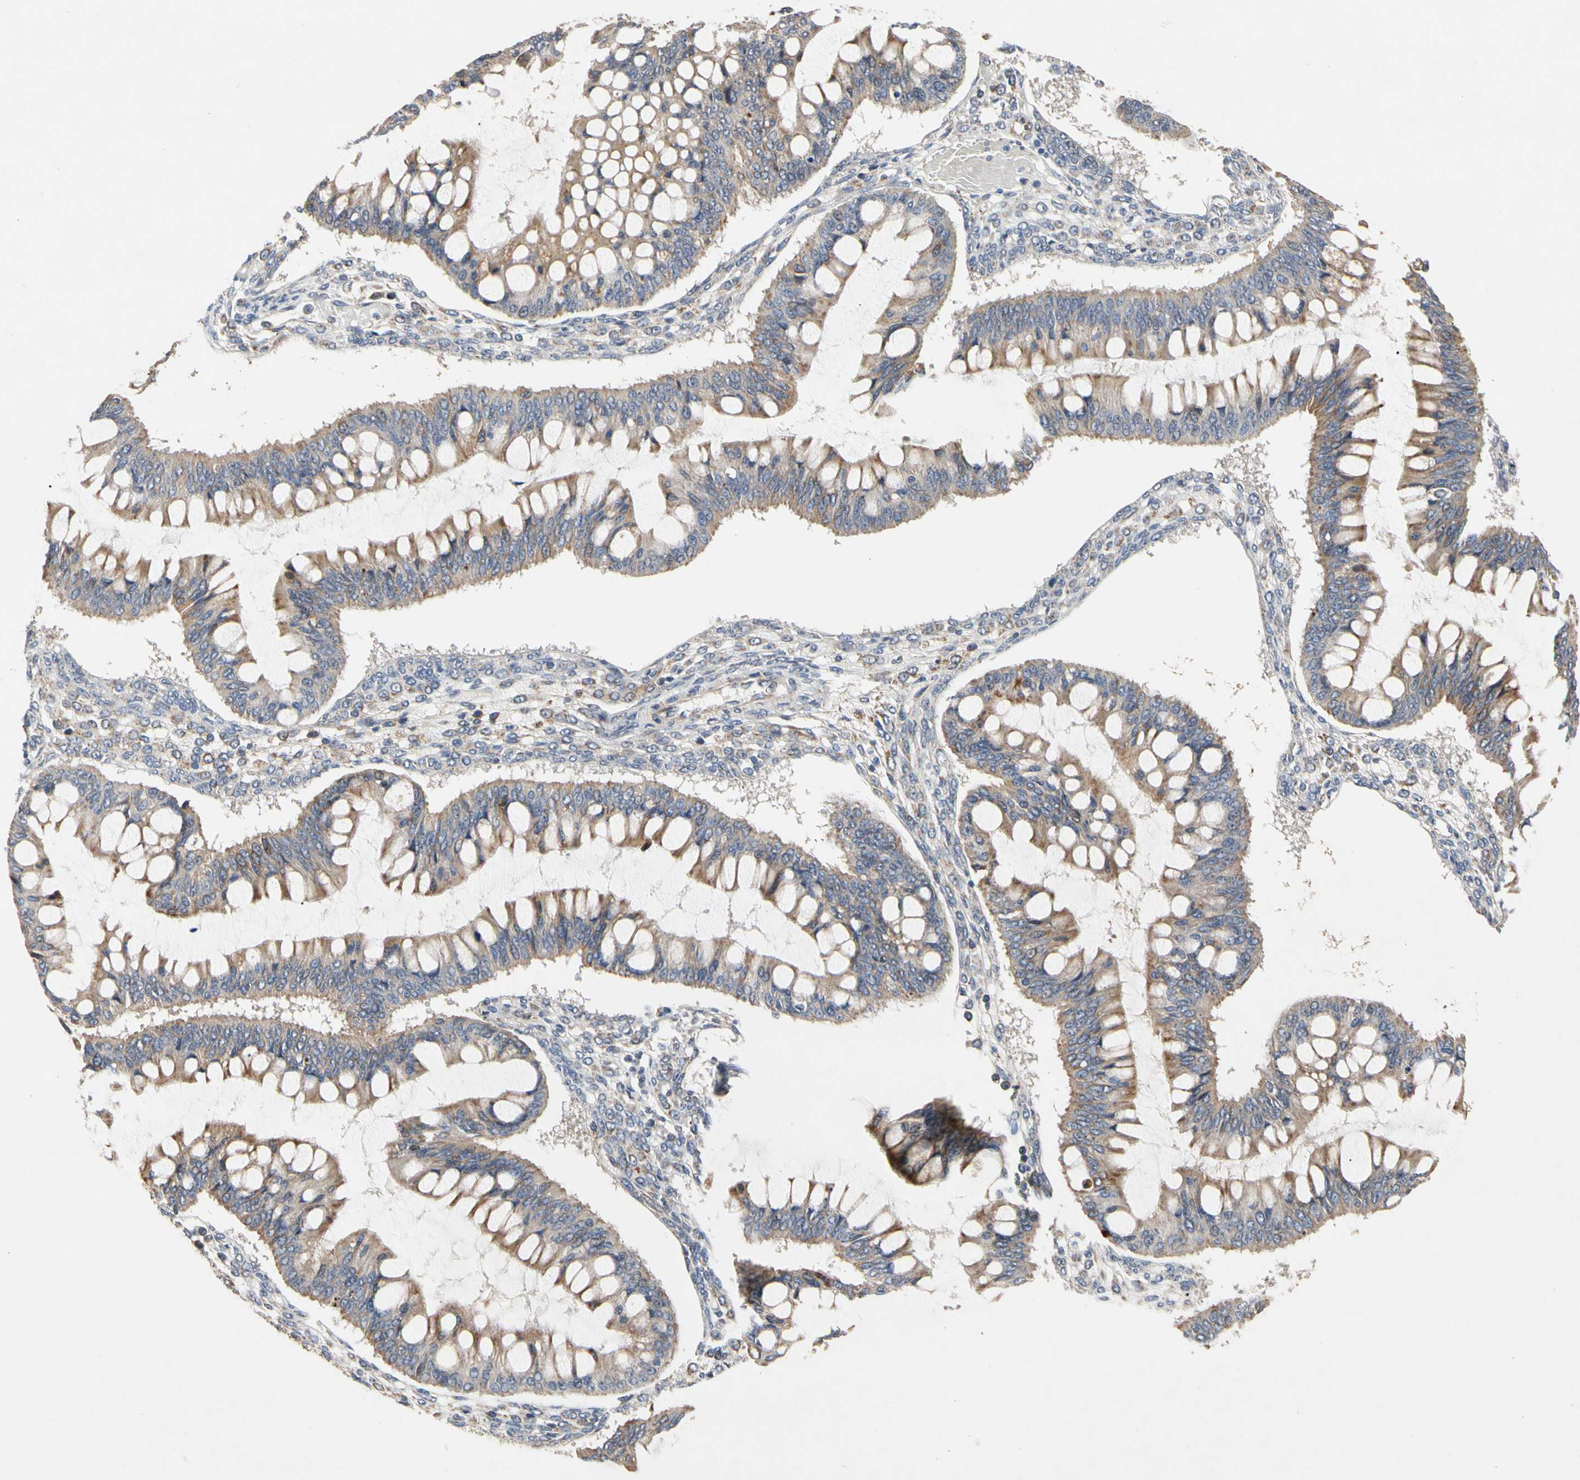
{"staining": {"intensity": "moderate", "quantity": ">75%", "location": "cytoplasmic/membranous"}, "tissue": "ovarian cancer", "cell_type": "Tumor cells", "image_type": "cancer", "snomed": [{"axis": "morphology", "description": "Cystadenocarcinoma, mucinous, NOS"}, {"axis": "topography", "description": "Ovary"}], "caption": "Immunohistochemistry of human ovarian mucinous cystadenocarcinoma reveals medium levels of moderate cytoplasmic/membranous expression in approximately >75% of tumor cells. The protein of interest is stained brown, and the nuclei are stained in blue (DAB (3,3'-diaminobenzidine) IHC with brightfield microscopy, high magnification).", "gene": "GPD2", "patient": {"sex": "female", "age": 73}}